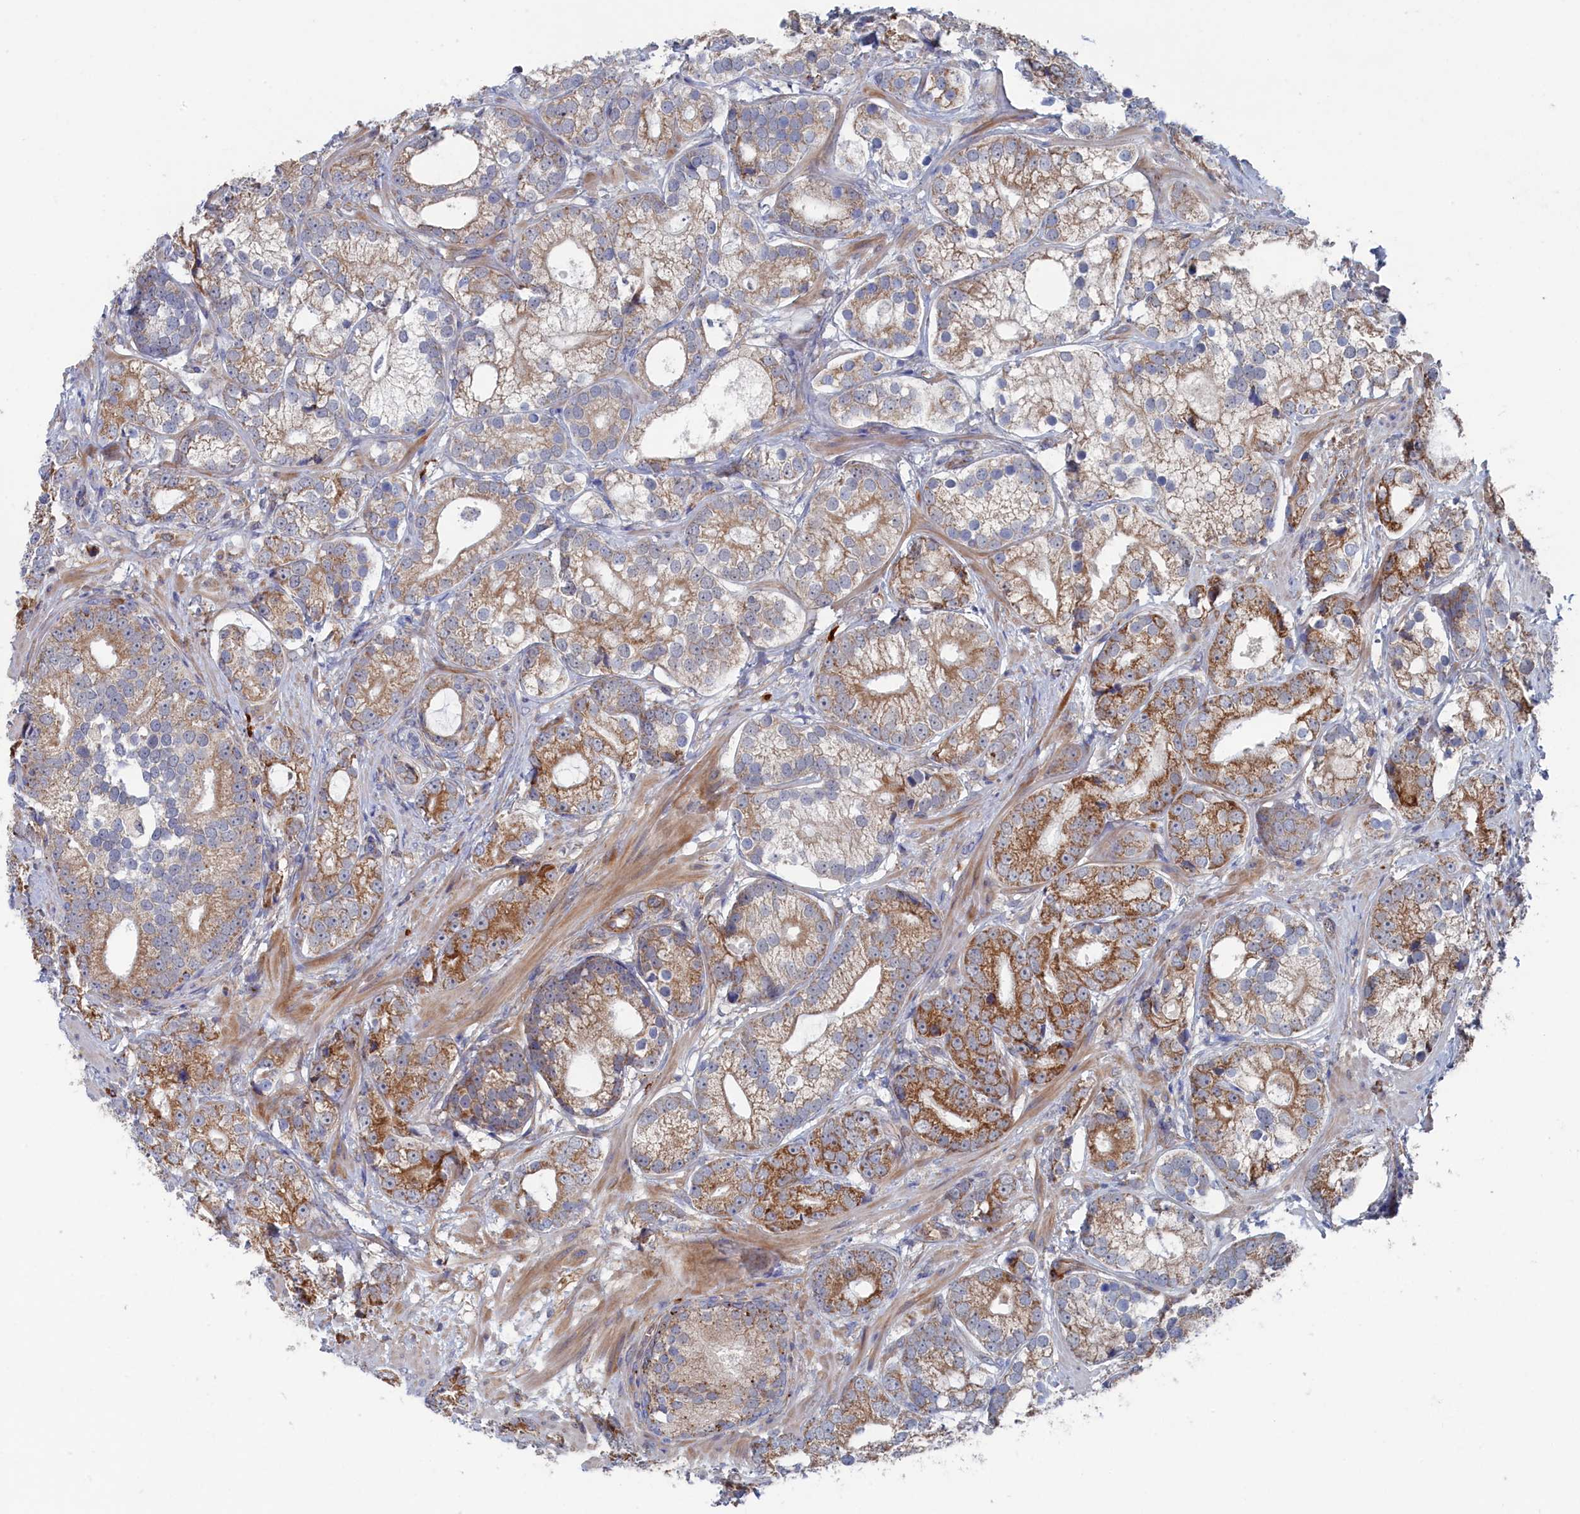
{"staining": {"intensity": "moderate", "quantity": ">75%", "location": "cytoplasmic/membranous"}, "tissue": "prostate cancer", "cell_type": "Tumor cells", "image_type": "cancer", "snomed": [{"axis": "morphology", "description": "Adenocarcinoma, High grade"}, {"axis": "topography", "description": "Prostate"}], "caption": "An image showing moderate cytoplasmic/membranous expression in approximately >75% of tumor cells in prostate cancer, as visualized by brown immunohistochemical staining.", "gene": "FILIP1L", "patient": {"sex": "male", "age": 75}}